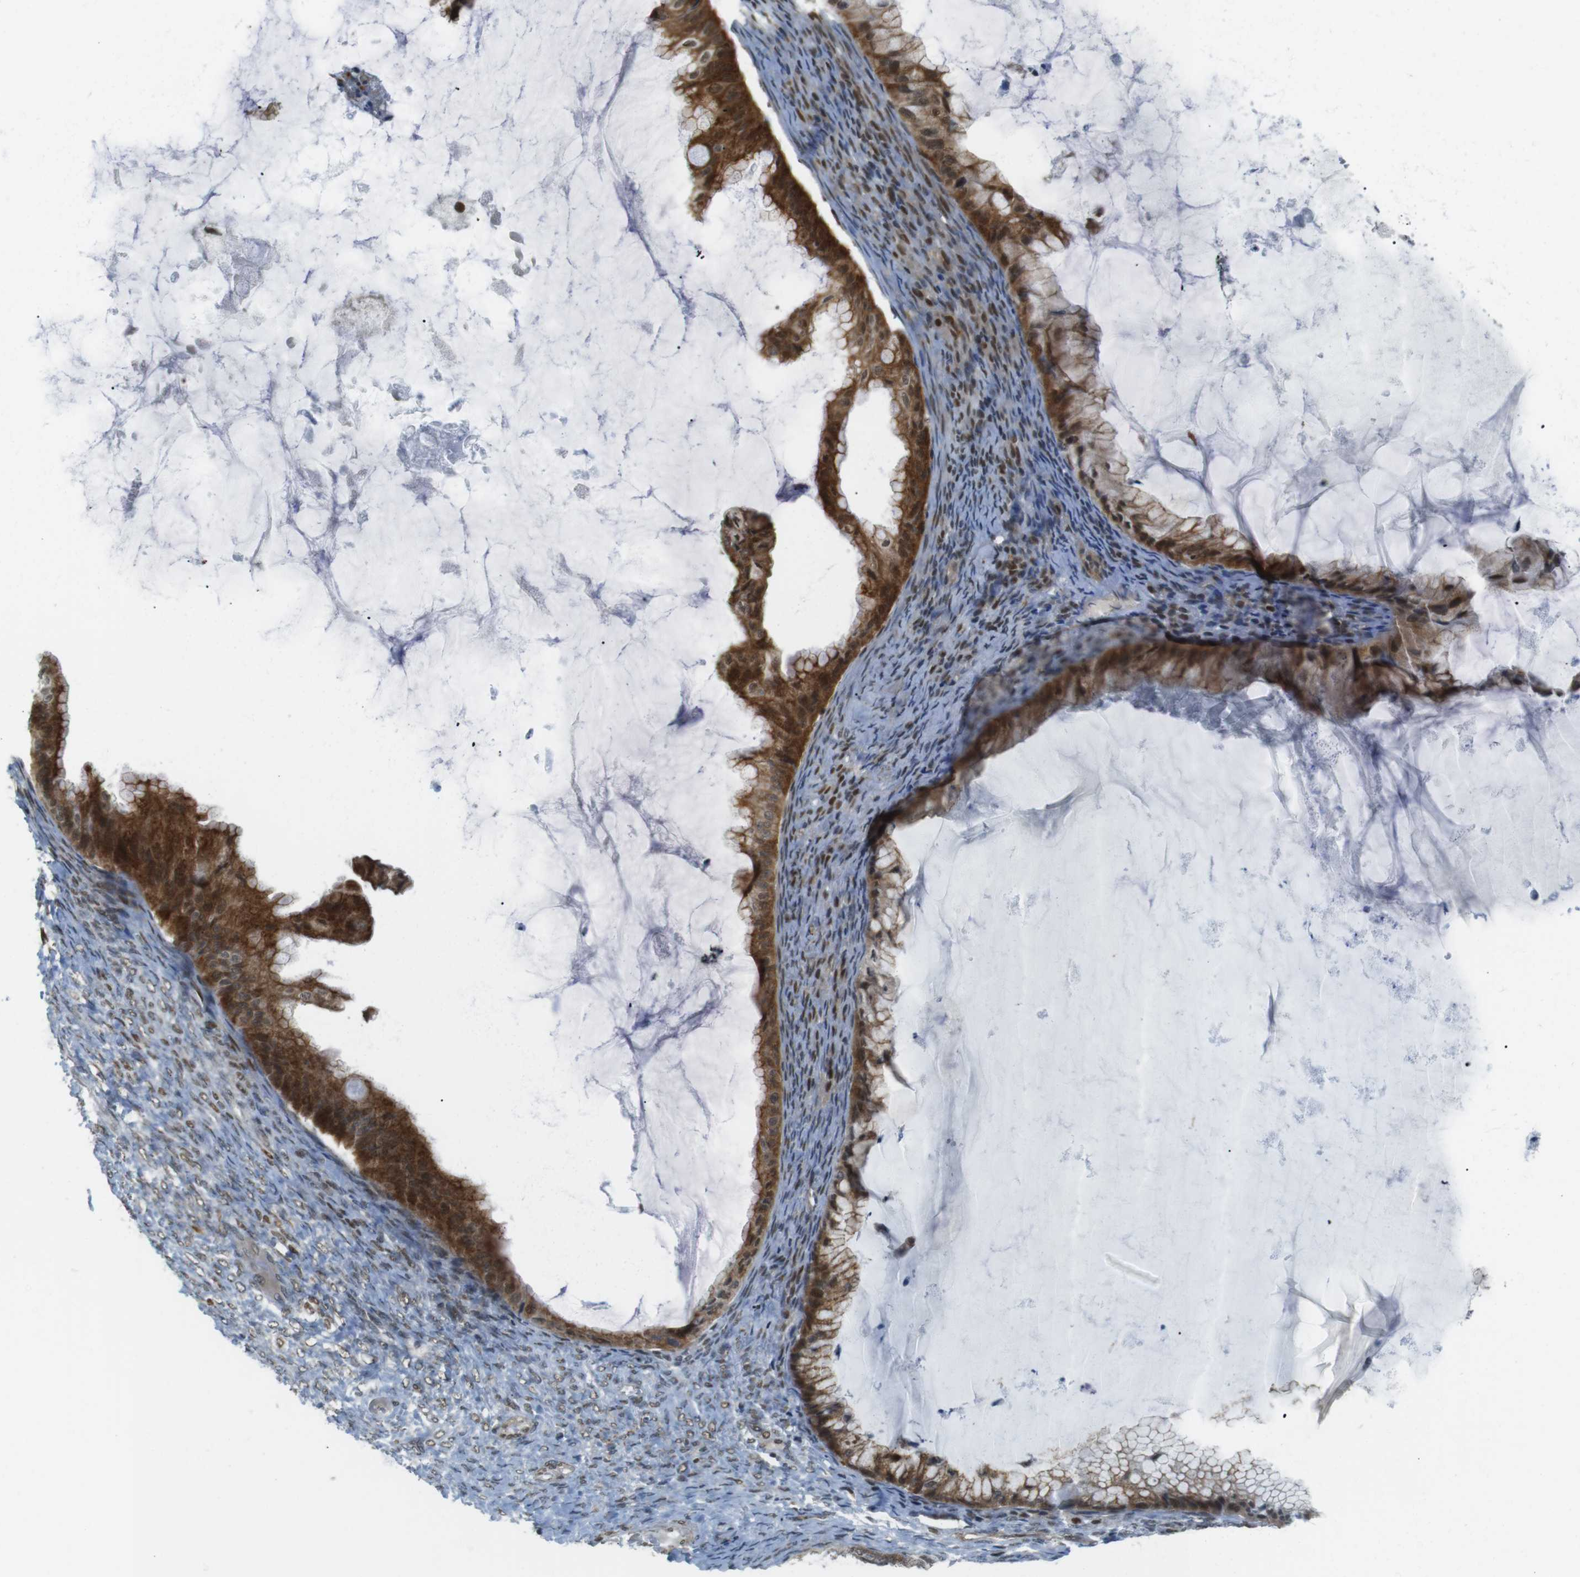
{"staining": {"intensity": "moderate", "quantity": "25%-75%", "location": "cytoplasmic/membranous,nuclear"}, "tissue": "ovarian cancer", "cell_type": "Tumor cells", "image_type": "cancer", "snomed": [{"axis": "morphology", "description": "Cystadenocarcinoma, mucinous, NOS"}, {"axis": "topography", "description": "Ovary"}], "caption": "An IHC micrograph of neoplastic tissue is shown. Protein staining in brown highlights moderate cytoplasmic/membranous and nuclear positivity in ovarian cancer (mucinous cystadenocarcinoma) within tumor cells.", "gene": "USP7", "patient": {"sex": "female", "age": 61}}